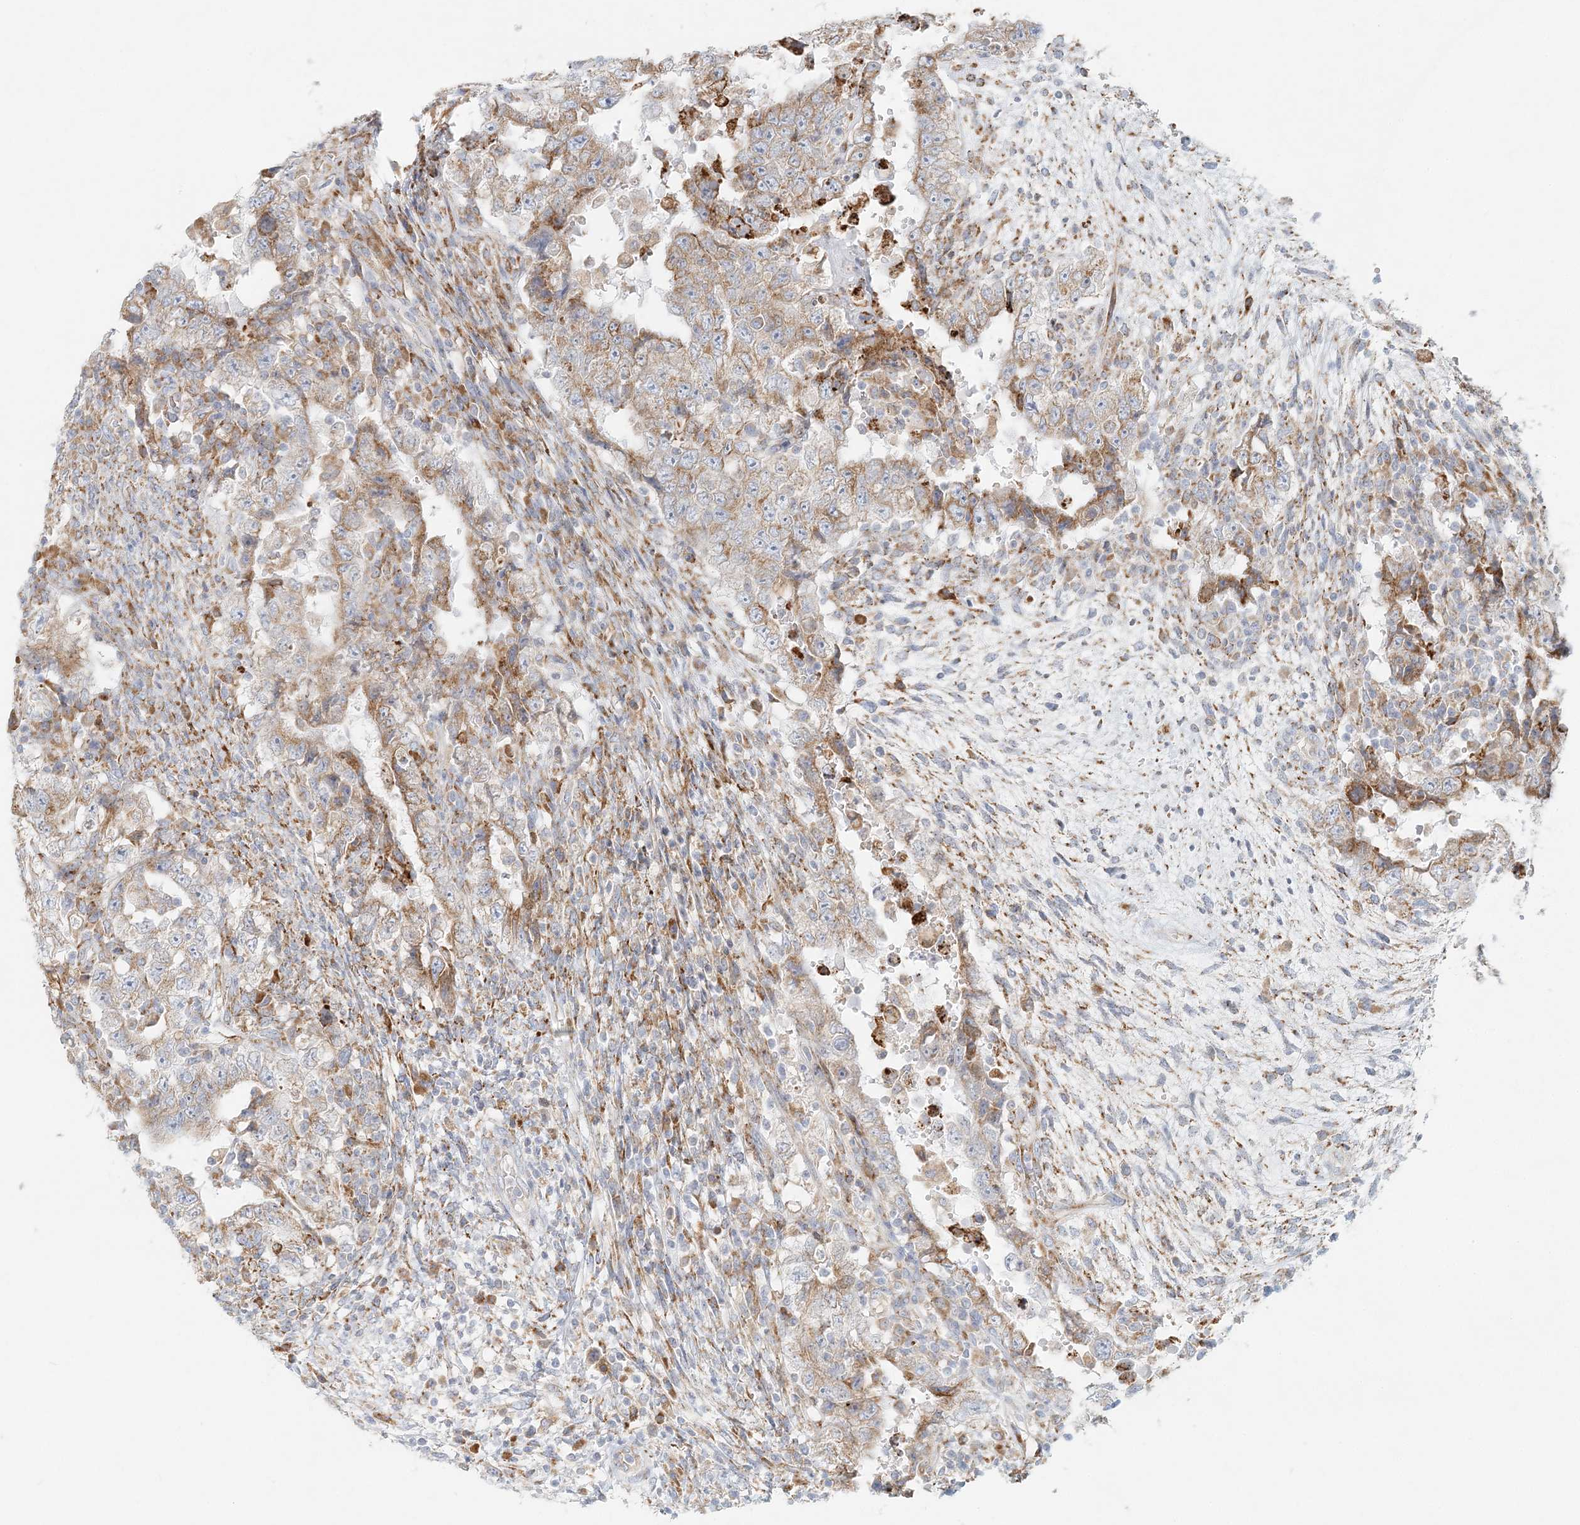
{"staining": {"intensity": "moderate", "quantity": ">75%", "location": "cytoplasmic/membranous"}, "tissue": "testis cancer", "cell_type": "Tumor cells", "image_type": "cancer", "snomed": [{"axis": "morphology", "description": "Carcinoma, Embryonal, NOS"}, {"axis": "topography", "description": "Testis"}], "caption": "Immunohistochemical staining of testis cancer (embryonal carcinoma) displays medium levels of moderate cytoplasmic/membranous expression in about >75% of tumor cells.", "gene": "STK11IP", "patient": {"sex": "male", "age": 26}}